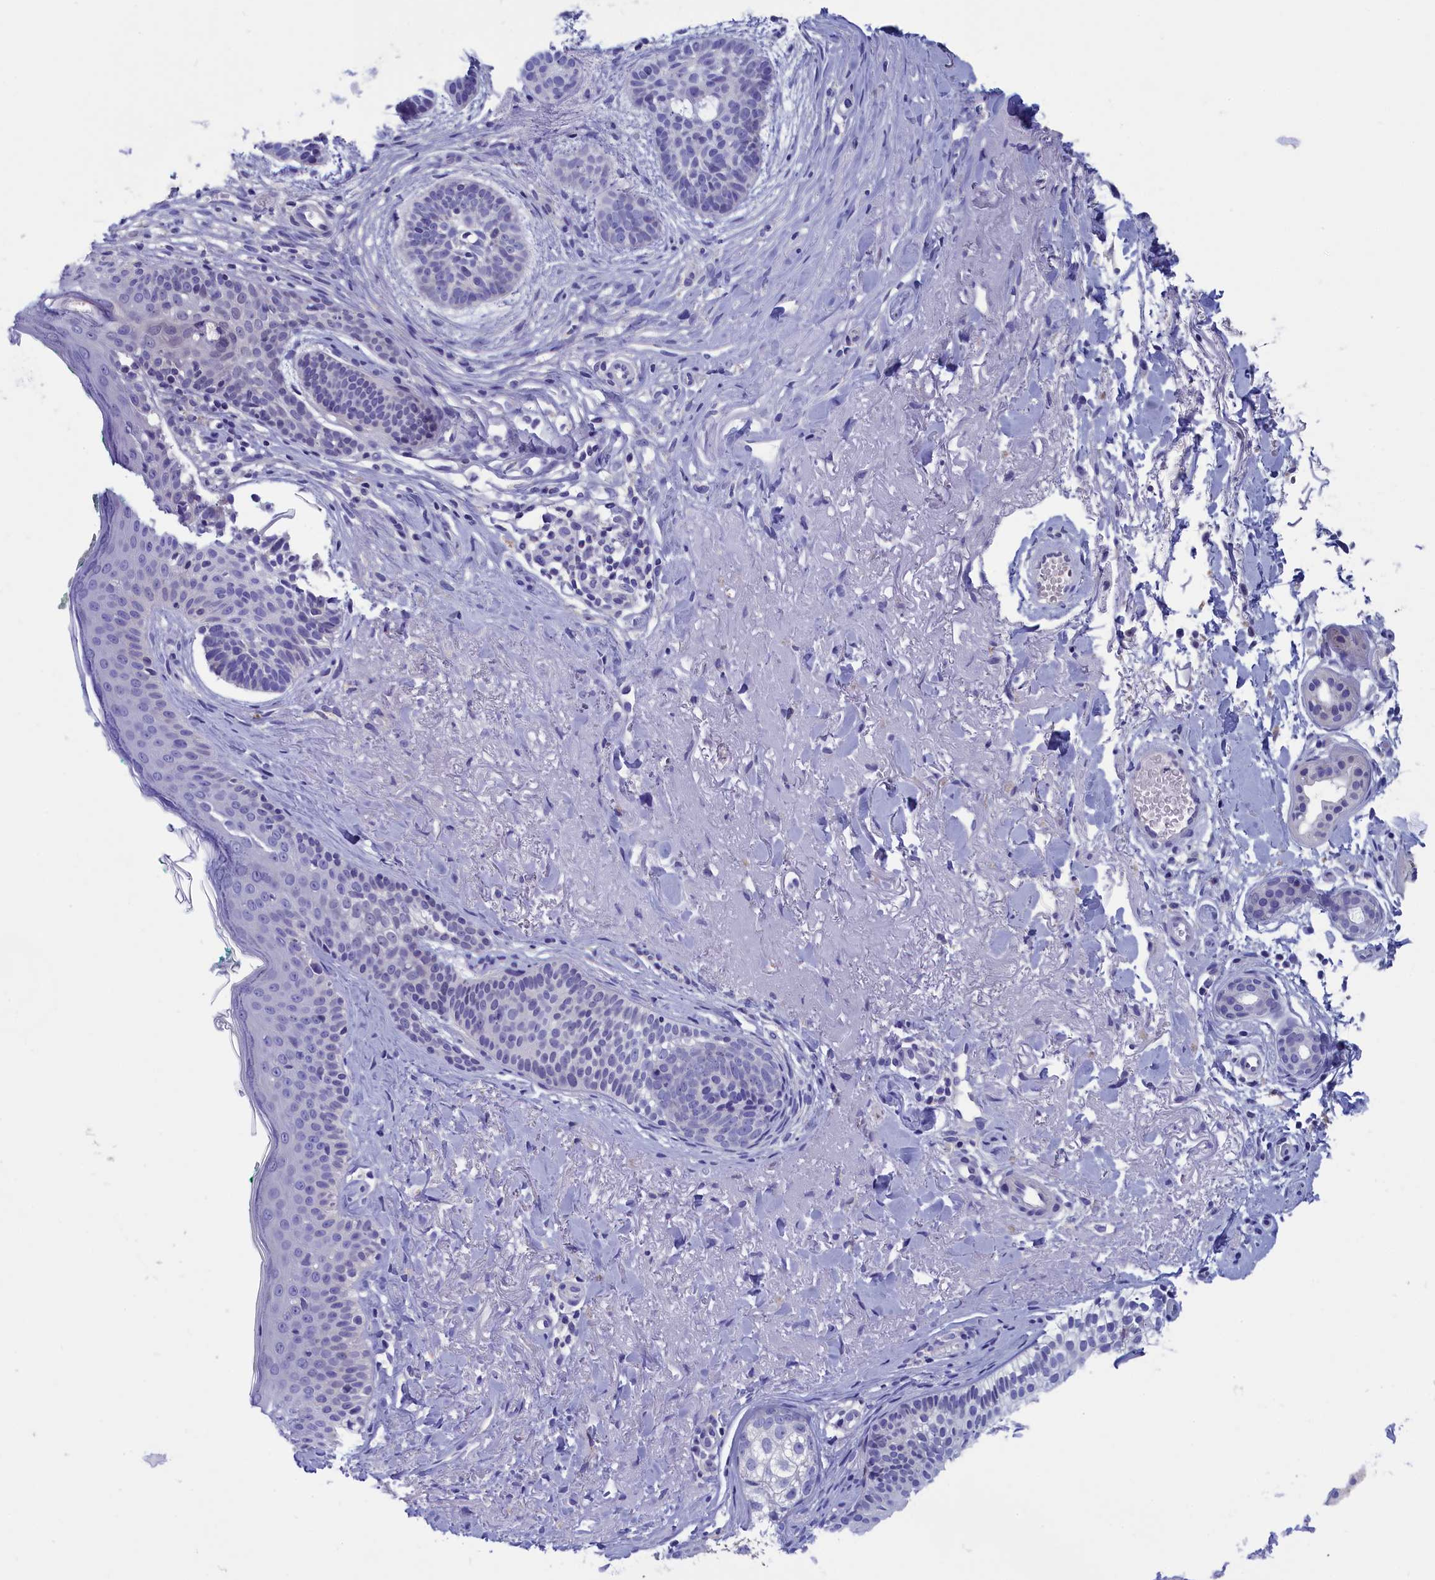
{"staining": {"intensity": "negative", "quantity": "none", "location": "none"}, "tissue": "skin cancer", "cell_type": "Tumor cells", "image_type": "cancer", "snomed": [{"axis": "morphology", "description": "Basal cell carcinoma"}, {"axis": "topography", "description": "Skin"}], "caption": "Image shows no significant protein positivity in tumor cells of skin basal cell carcinoma.", "gene": "VPS35L", "patient": {"sex": "male", "age": 71}}